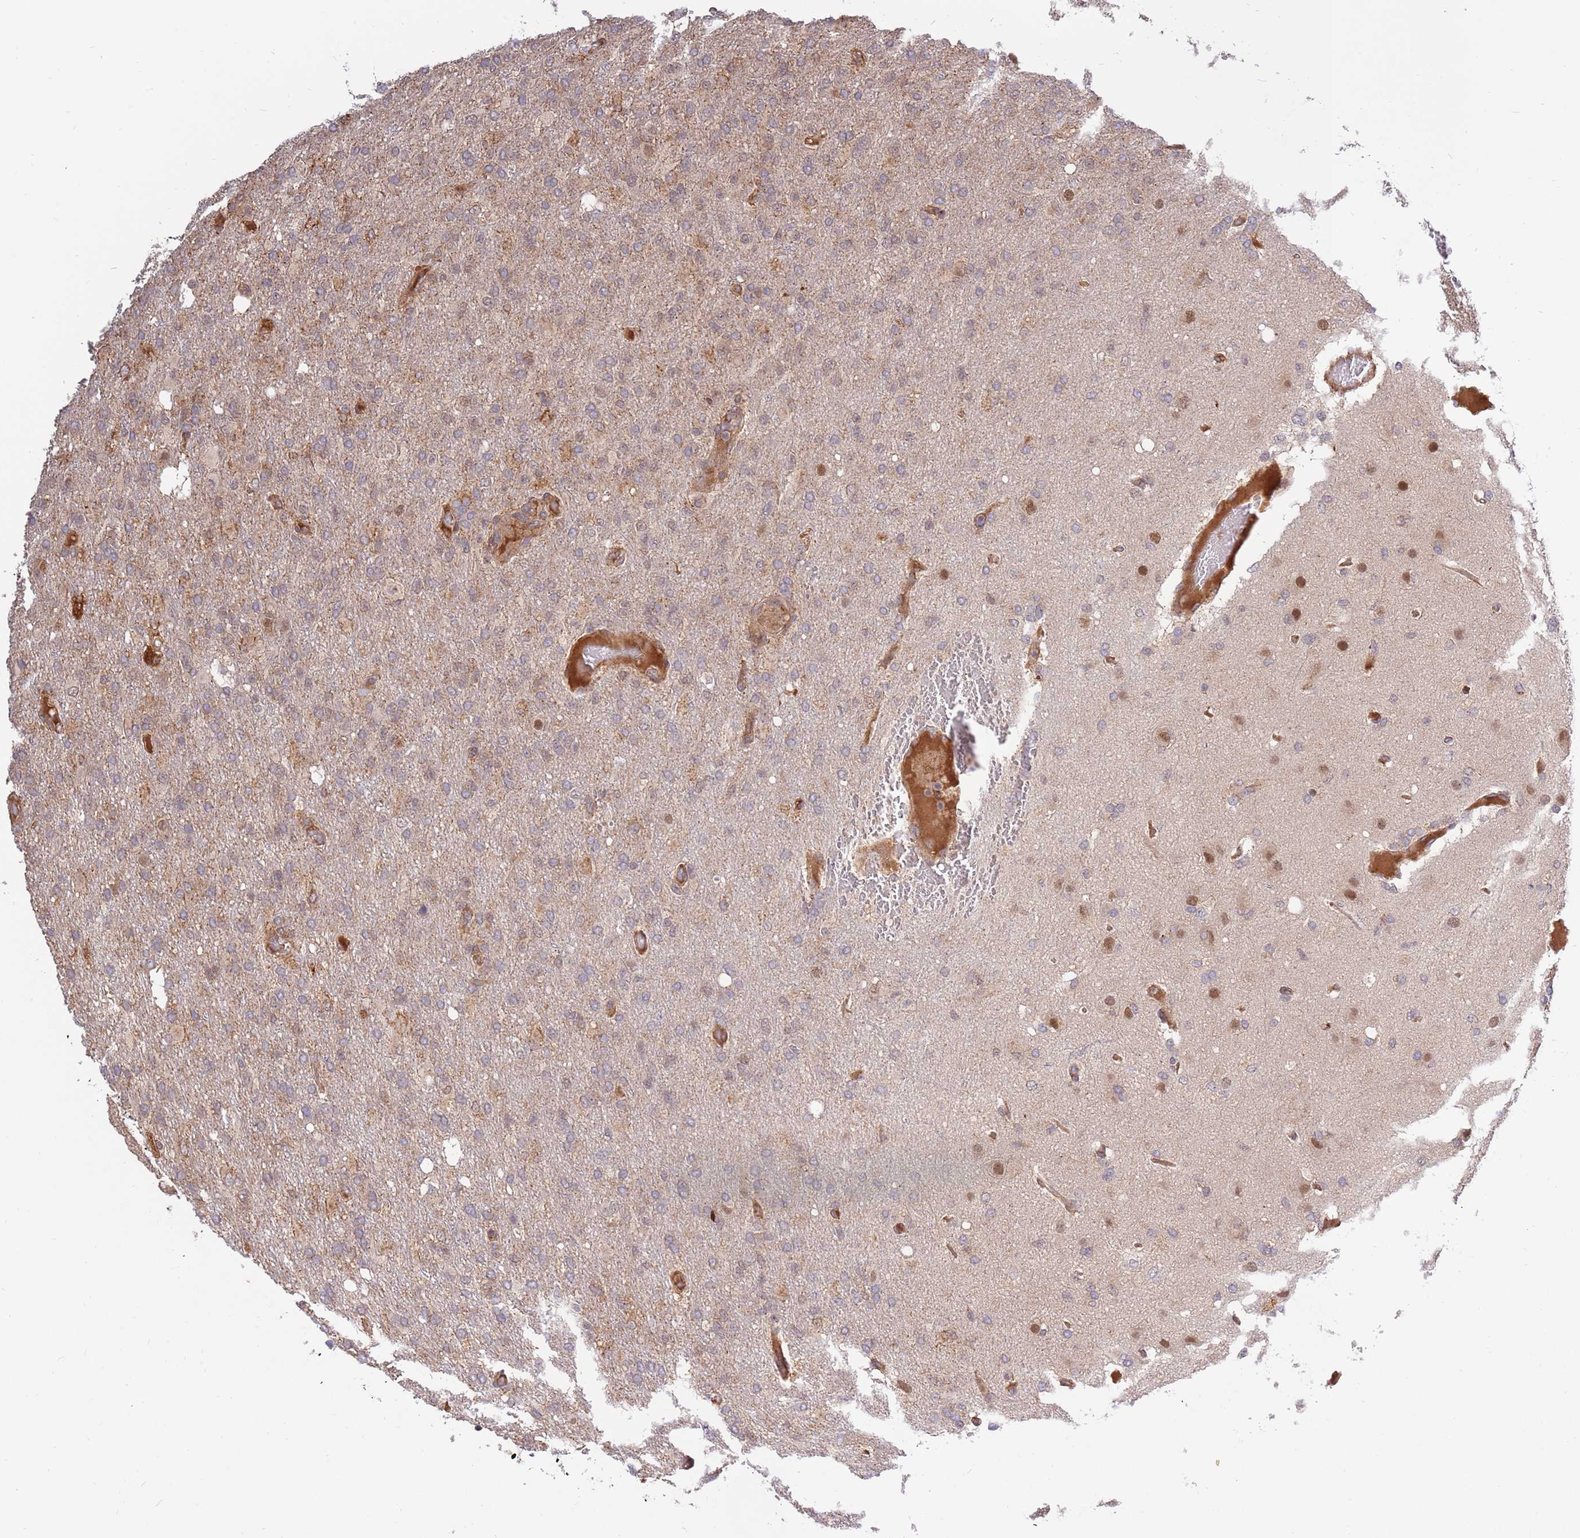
{"staining": {"intensity": "weak", "quantity": "25%-75%", "location": "cytoplasmic/membranous"}, "tissue": "glioma", "cell_type": "Tumor cells", "image_type": "cancer", "snomed": [{"axis": "morphology", "description": "Glioma, malignant, High grade"}, {"axis": "topography", "description": "Brain"}], "caption": "Human glioma stained for a protein (brown) exhibits weak cytoplasmic/membranous positive positivity in about 25%-75% of tumor cells.", "gene": "HAUS3", "patient": {"sex": "female", "age": 74}}